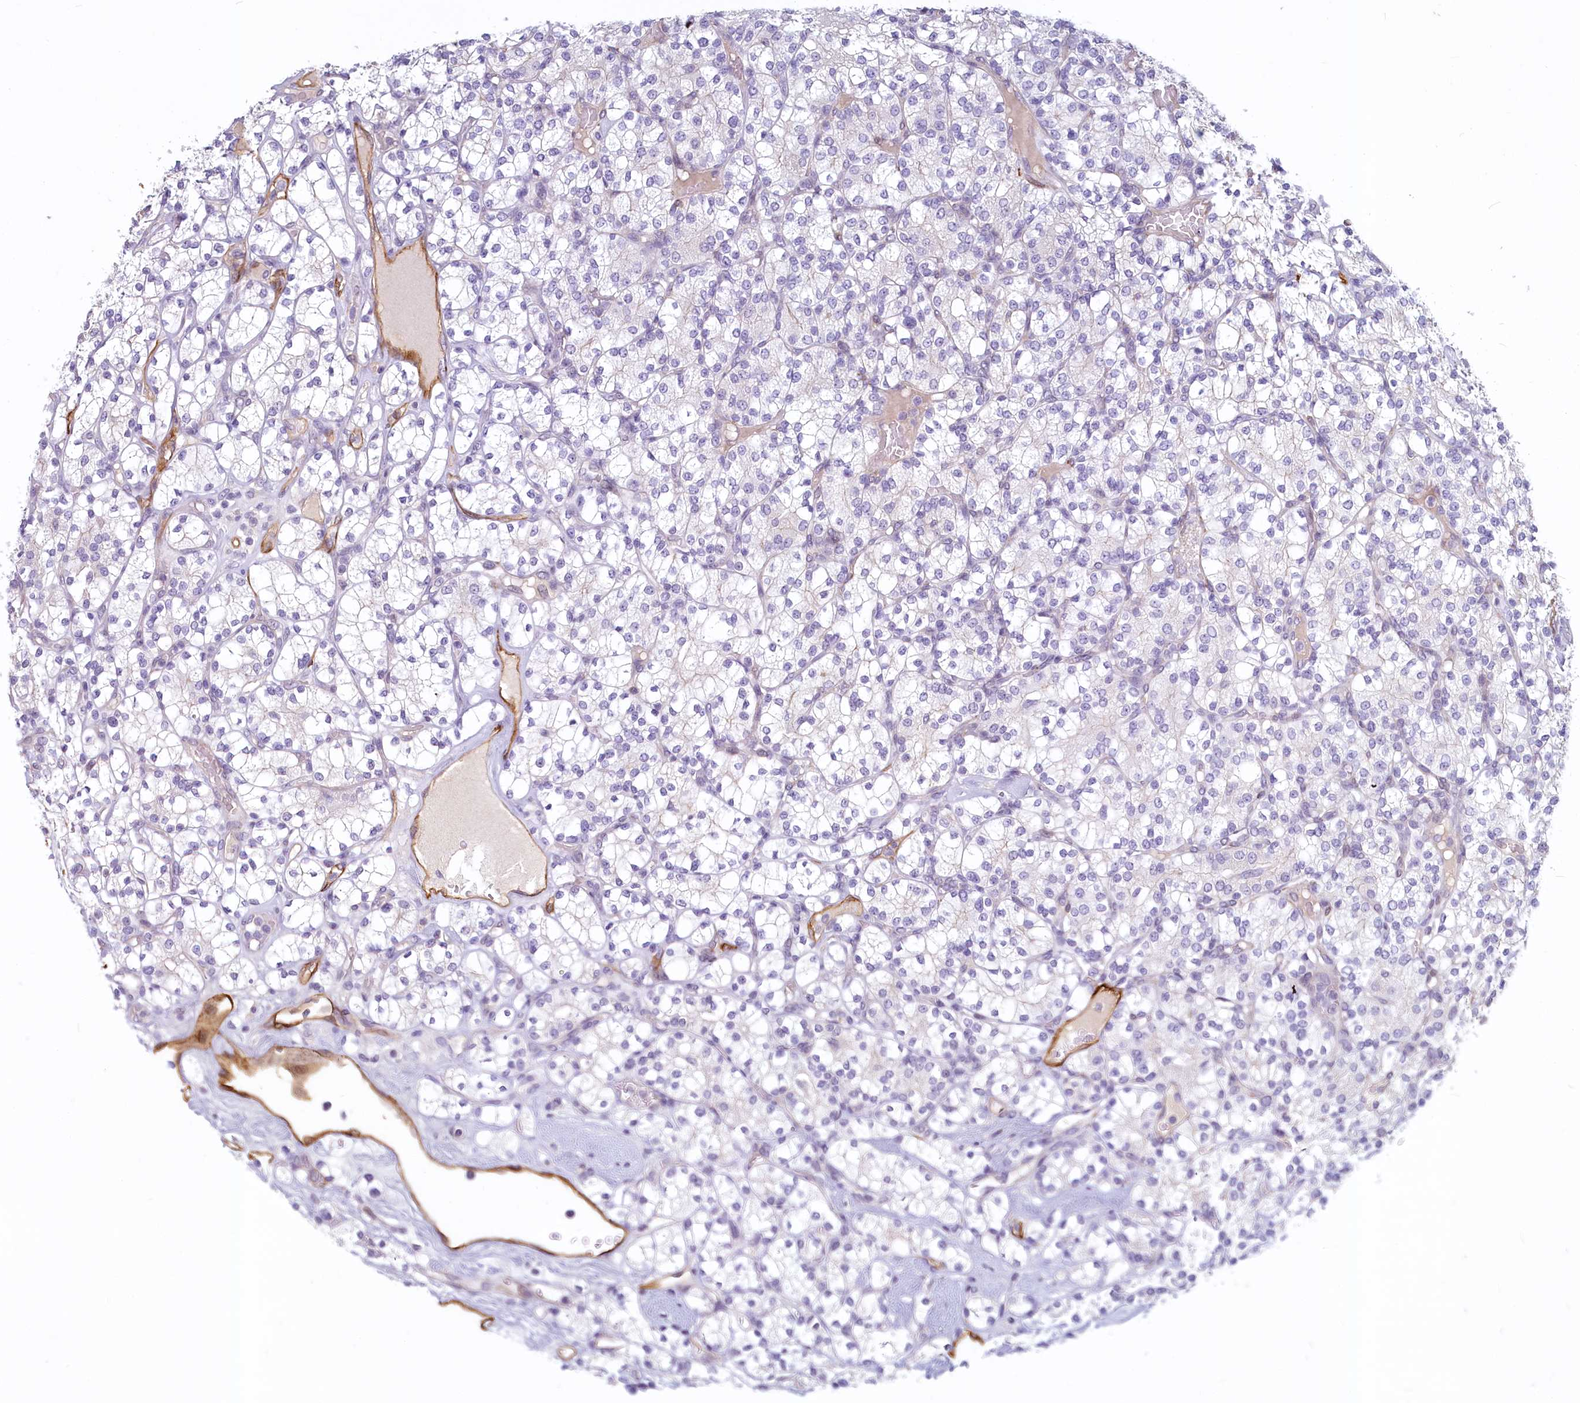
{"staining": {"intensity": "negative", "quantity": "none", "location": "none"}, "tissue": "renal cancer", "cell_type": "Tumor cells", "image_type": "cancer", "snomed": [{"axis": "morphology", "description": "Adenocarcinoma, NOS"}, {"axis": "topography", "description": "Kidney"}], "caption": "Photomicrograph shows no protein staining in tumor cells of renal adenocarcinoma tissue.", "gene": "PROCR", "patient": {"sex": "male", "age": 77}}